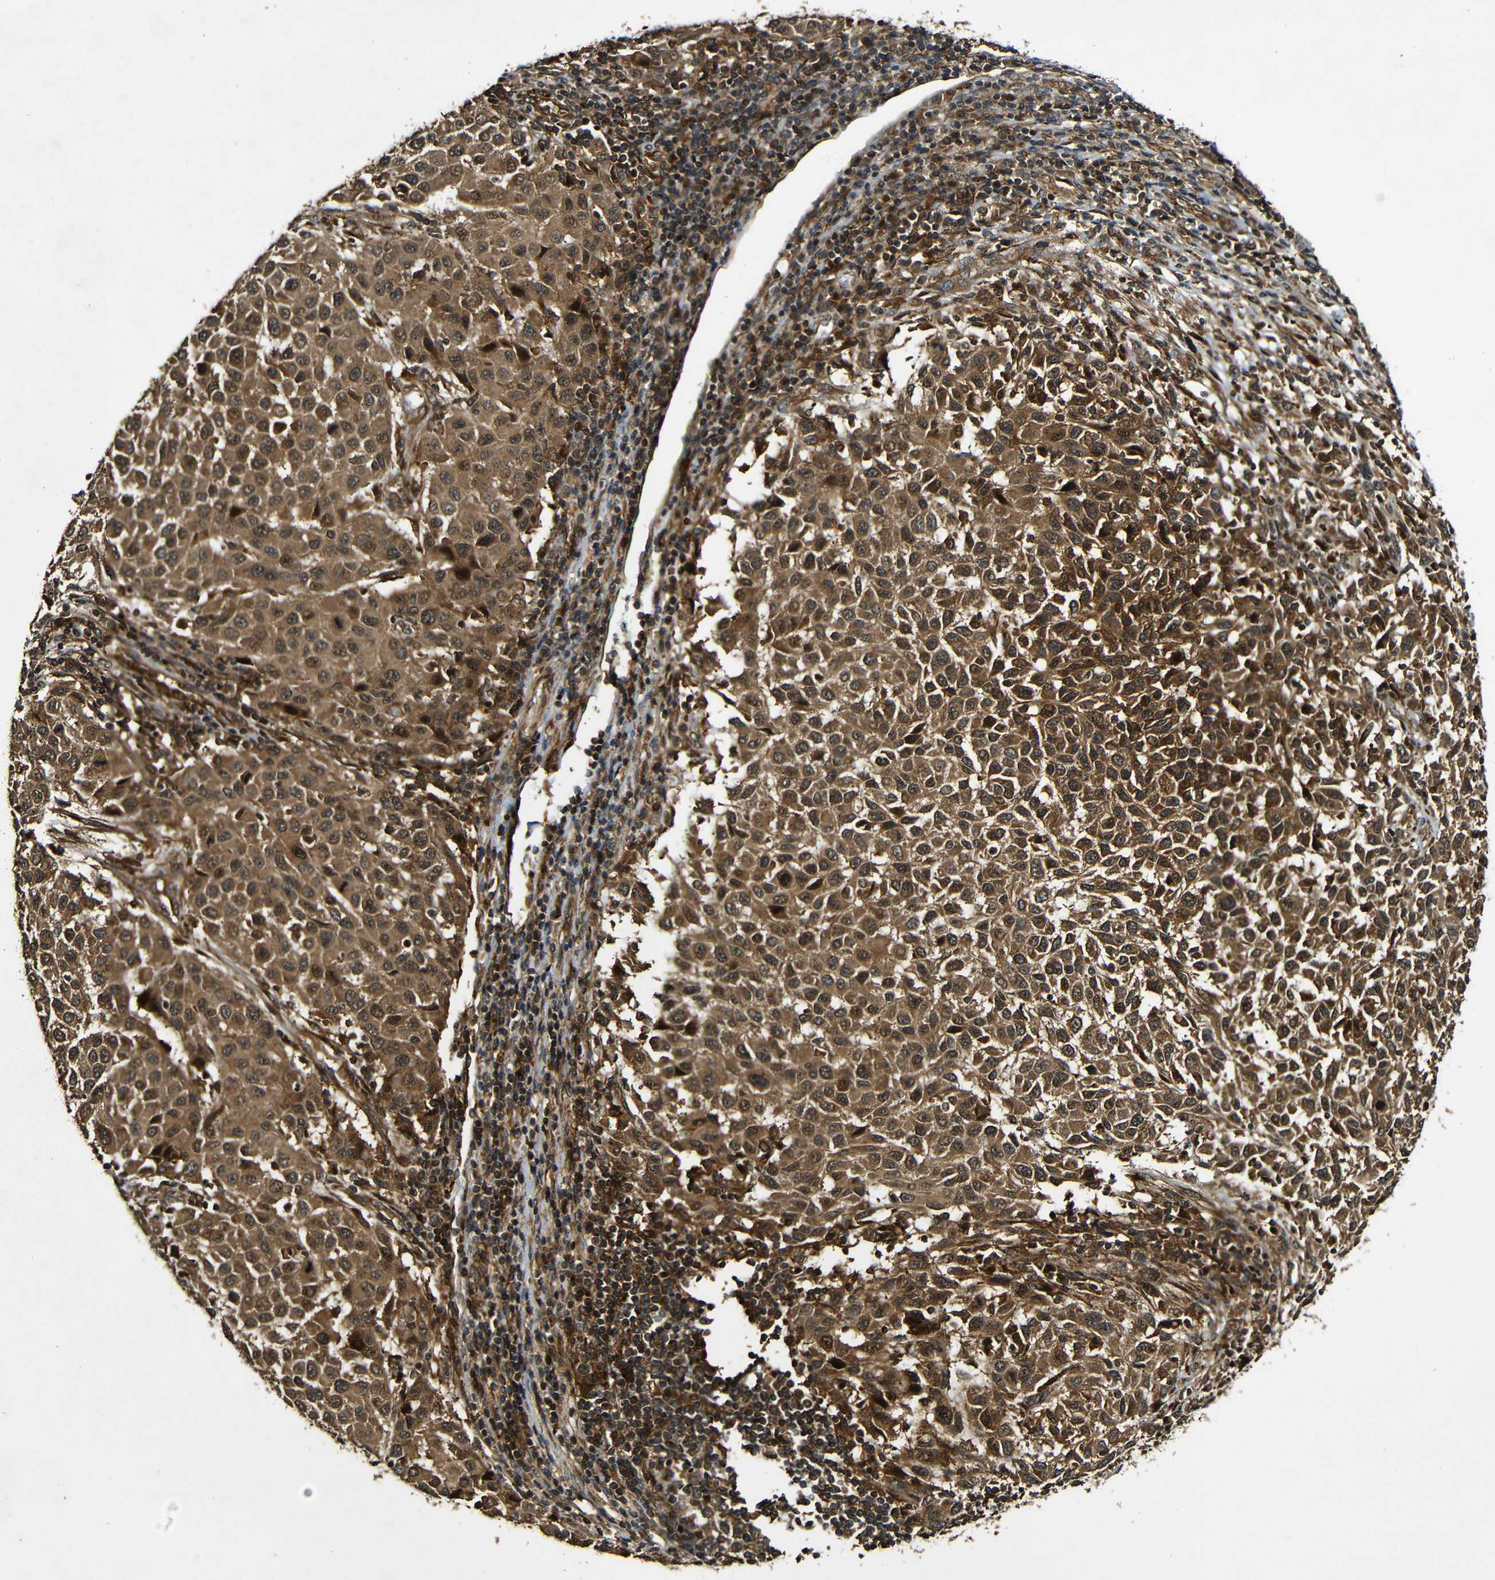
{"staining": {"intensity": "strong", "quantity": ">75%", "location": "cytoplasmic/membranous"}, "tissue": "melanoma", "cell_type": "Tumor cells", "image_type": "cancer", "snomed": [{"axis": "morphology", "description": "Malignant melanoma, Metastatic site"}, {"axis": "topography", "description": "Lymph node"}], "caption": "Malignant melanoma (metastatic site) stained with a protein marker reveals strong staining in tumor cells.", "gene": "CASP8", "patient": {"sex": "male", "age": 61}}